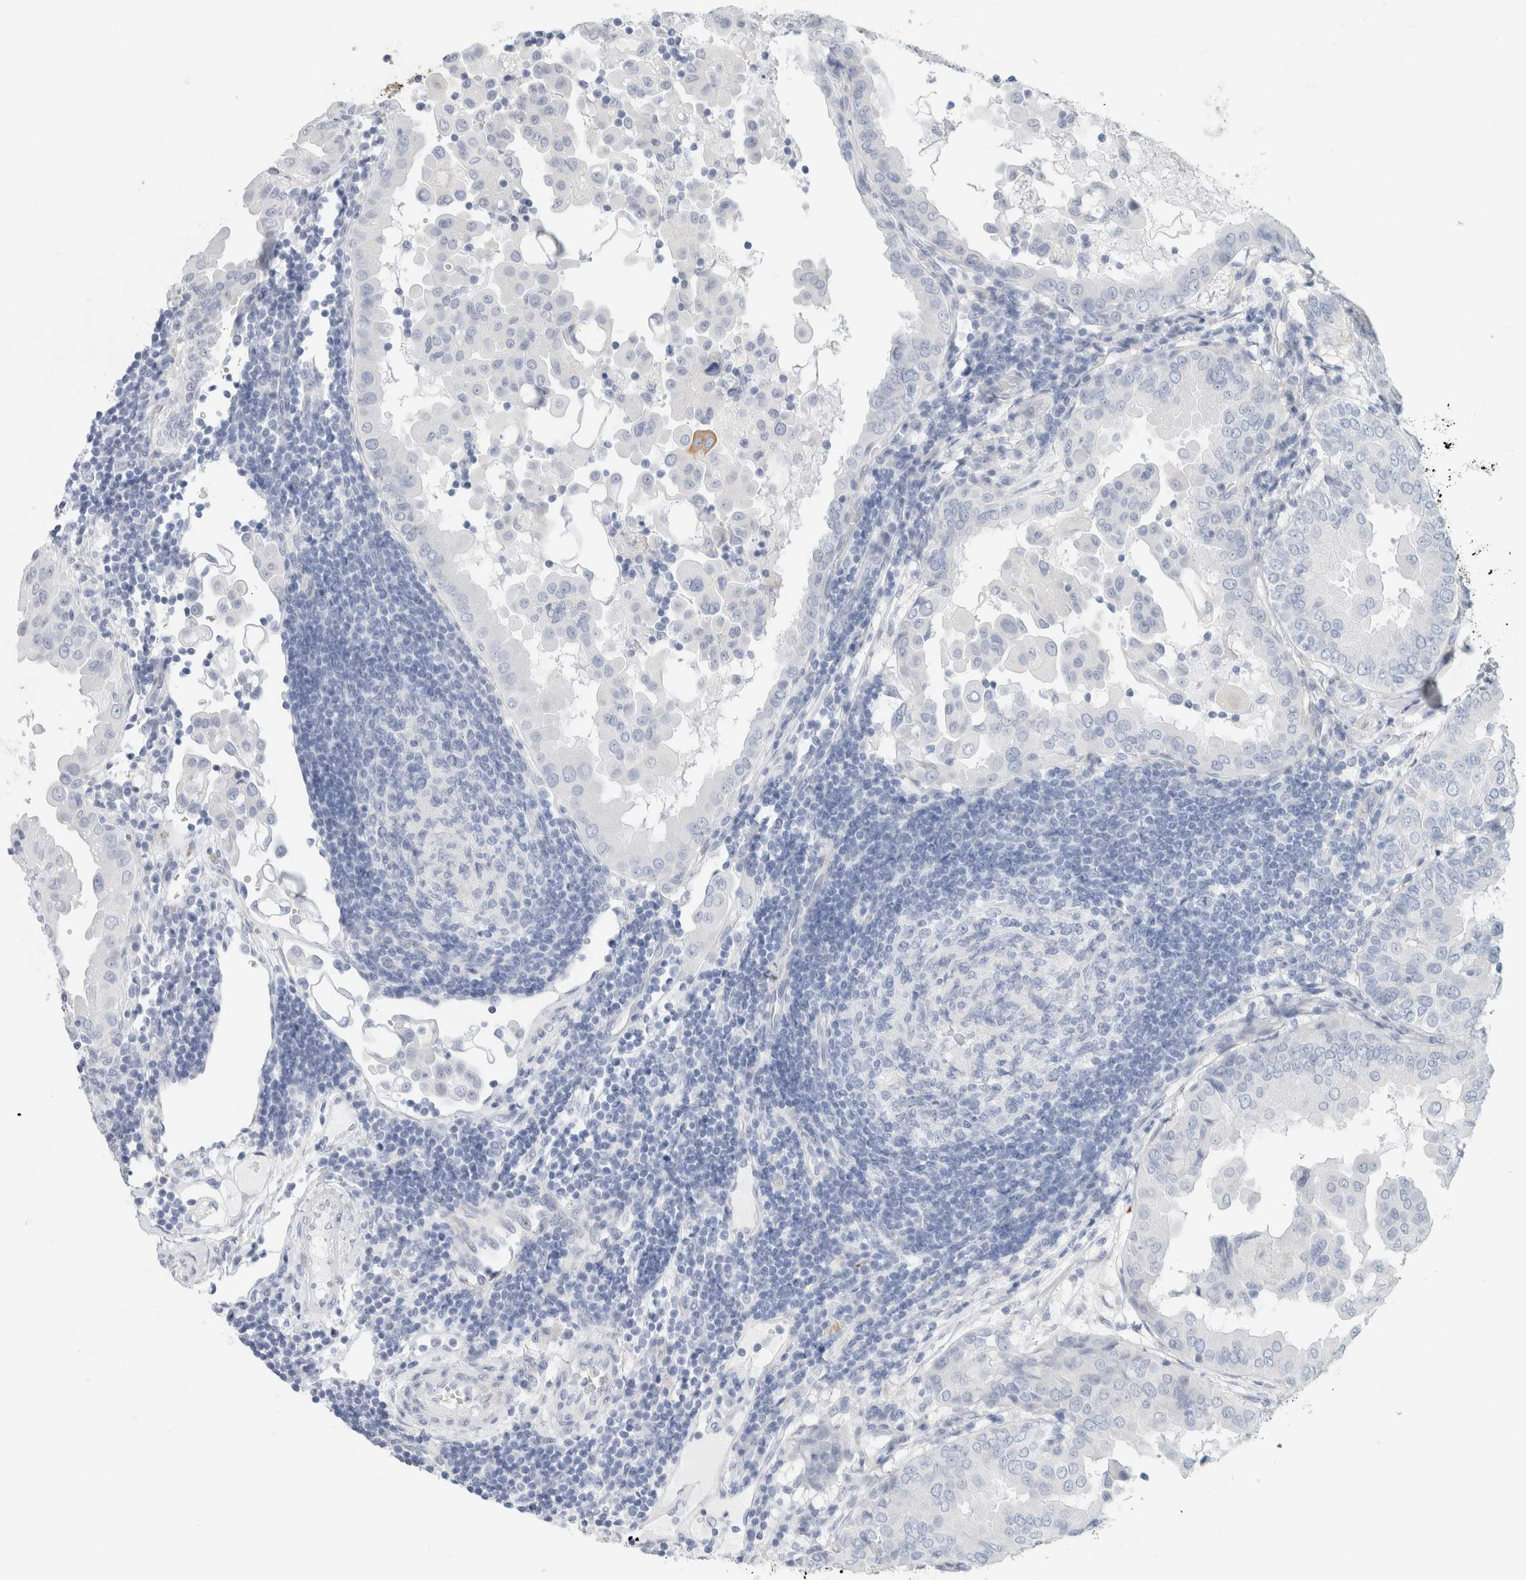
{"staining": {"intensity": "negative", "quantity": "none", "location": "none"}, "tissue": "thyroid cancer", "cell_type": "Tumor cells", "image_type": "cancer", "snomed": [{"axis": "morphology", "description": "Papillary adenocarcinoma, NOS"}, {"axis": "topography", "description": "Thyroid gland"}], "caption": "A micrograph of human thyroid cancer is negative for staining in tumor cells. The staining was performed using DAB (3,3'-diaminobenzidine) to visualize the protein expression in brown, while the nuclei were stained in blue with hematoxylin (Magnification: 20x).", "gene": "RTN4", "patient": {"sex": "male", "age": 33}}